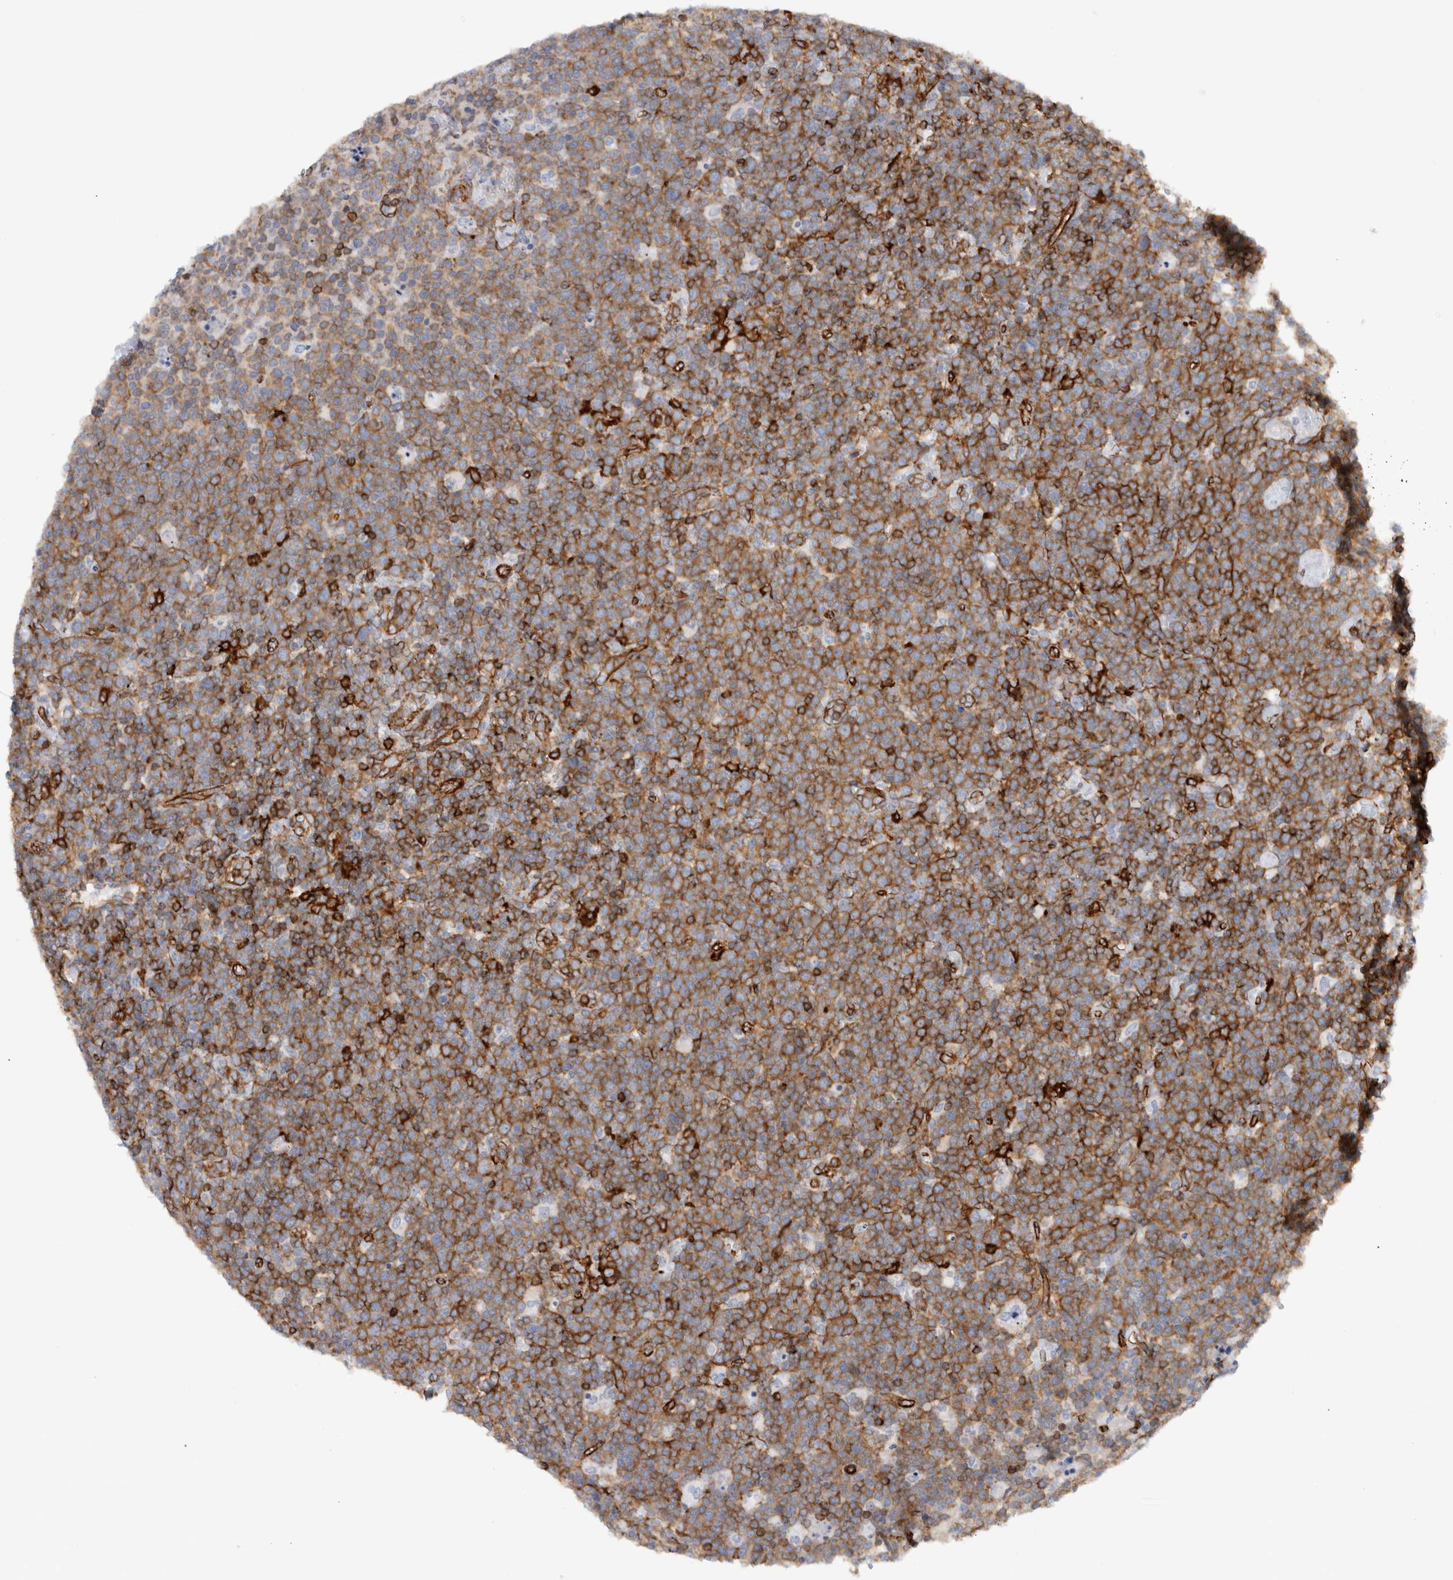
{"staining": {"intensity": "moderate", "quantity": ">75%", "location": "cytoplasmic/membranous"}, "tissue": "lymphoma", "cell_type": "Tumor cells", "image_type": "cancer", "snomed": [{"axis": "morphology", "description": "Malignant lymphoma, non-Hodgkin's type, High grade"}, {"axis": "topography", "description": "Lymph node"}], "caption": "Brown immunohistochemical staining in human lymphoma displays moderate cytoplasmic/membranous staining in about >75% of tumor cells. The protein of interest is shown in brown color, while the nuclei are stained blue.", "gene": "AHNAK", "patient": {"sex": "male", "age": 61}}